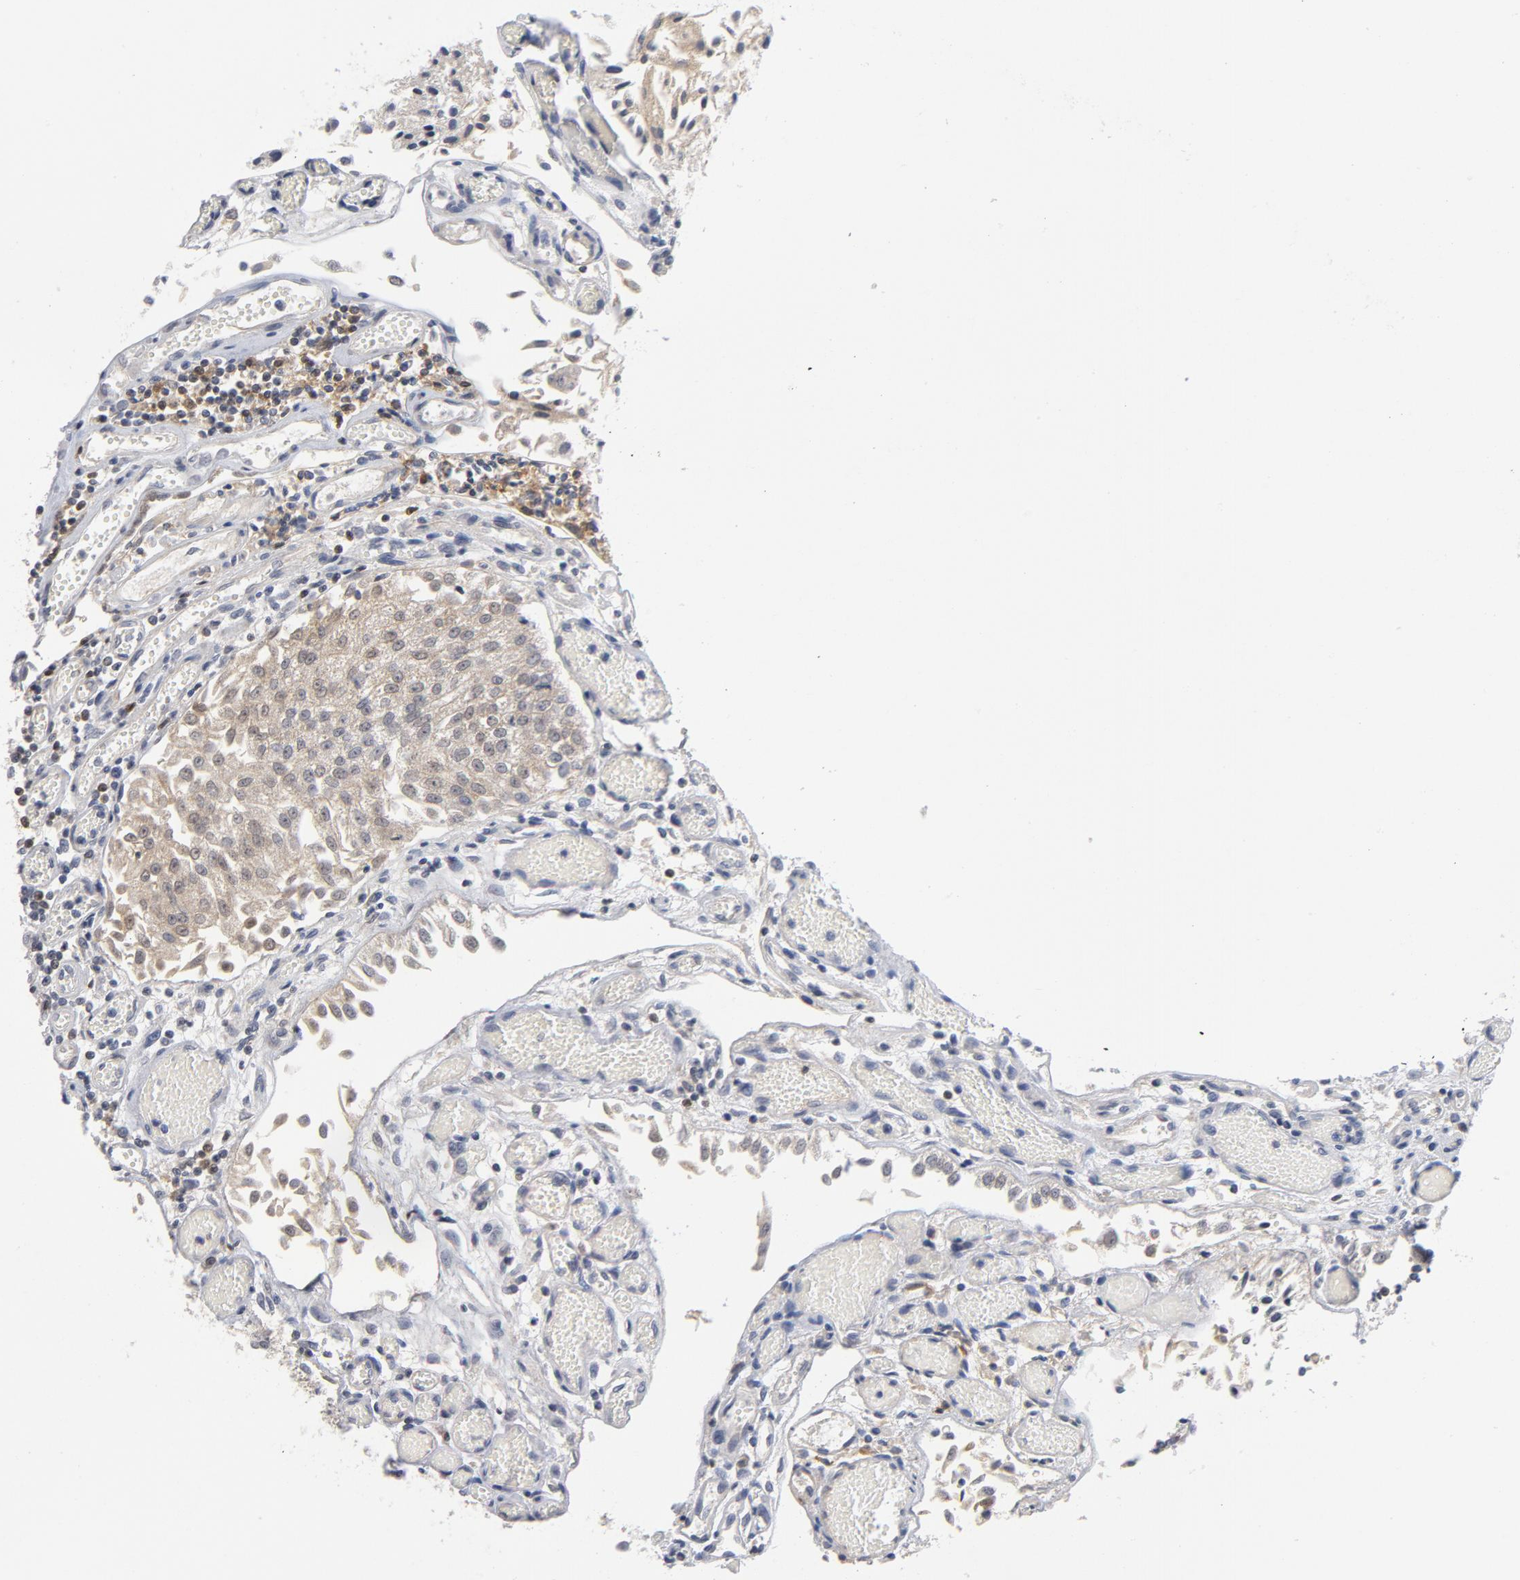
{"staining": {"intensity": "weak", "quantity": "25%-75%", "location": "cytoplasmic/membranous"}, "tissue": "urothelial cancer", "cell_type": "Tumor cells", "image_type": "cancer", "snomed": [{"axis": "morphology", "description": "Urothelial carcinoma, Low grade"}, {"axis": "topography", "description": "Urinary bladder"}], "caption": "This micrograph shows IHC staining of human urothelial cancer, with low weak cytoplasmic/membranous positivity in about 25%-75% of tumor cells.", "gene": "TRADD", "patient": {"sex": "male", "age": 86}}